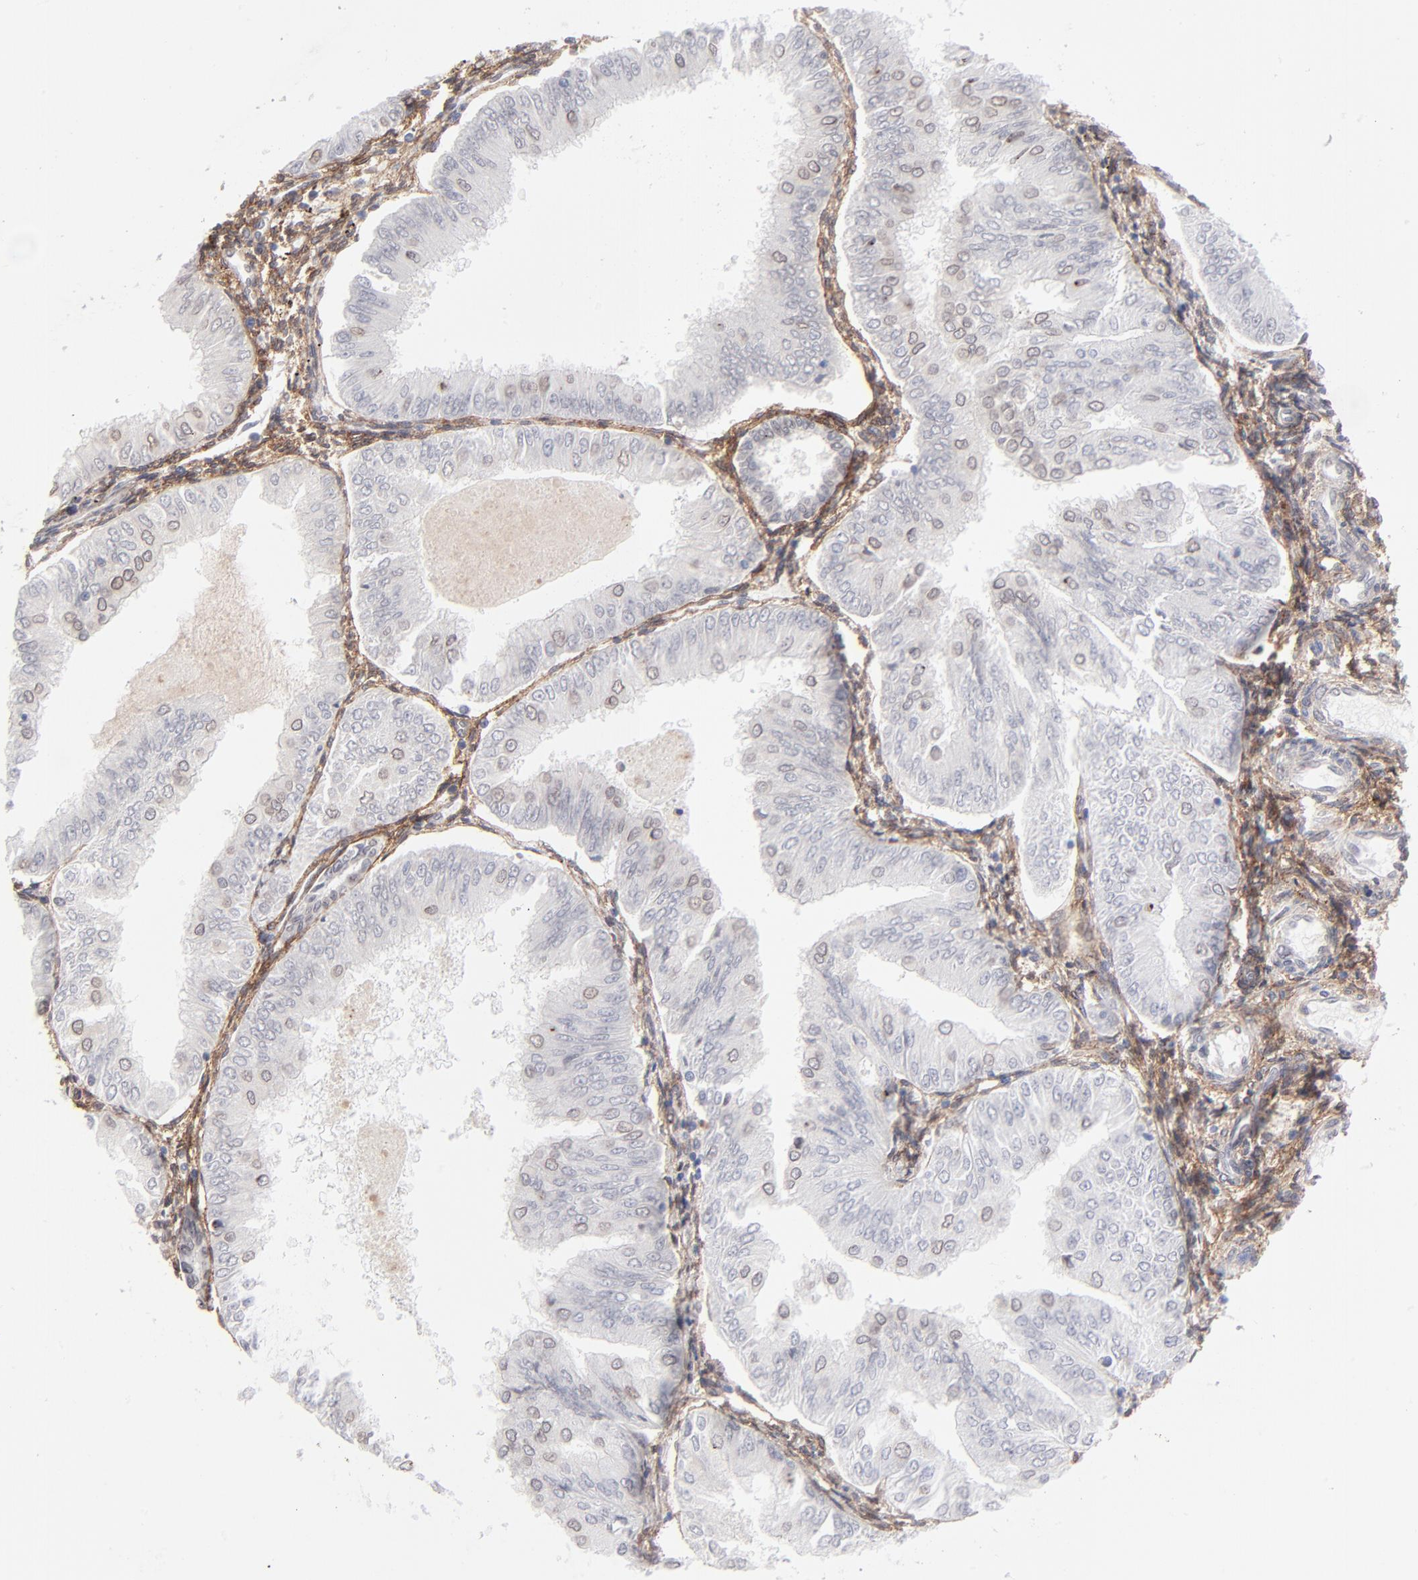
{"staining": {"intensity": "moderate", "quantity": "<25%", "location": "cytoplasmic/membranous,nuclear"}, "tissue": "endometrial cancer", "cell_type": "Tumor cells", "image_type": "cancer", "snomed": [{"axis": "morphology", "description": "Adenocarcinoma, NOS"}, {"axis": "topography", "description": "Endometrium"}], "caption": "Endometrial cancer was stained to show a protein in brown. There is low levels of moderate cytoplasmic/membranous and nuclear staining in approximately <25% of tumor cells. (brown staining indicates protein expression, while blue staining denotes nuclei).", "gene": "PDGFRB", "patient": {"sex": "female", "age": 53}}